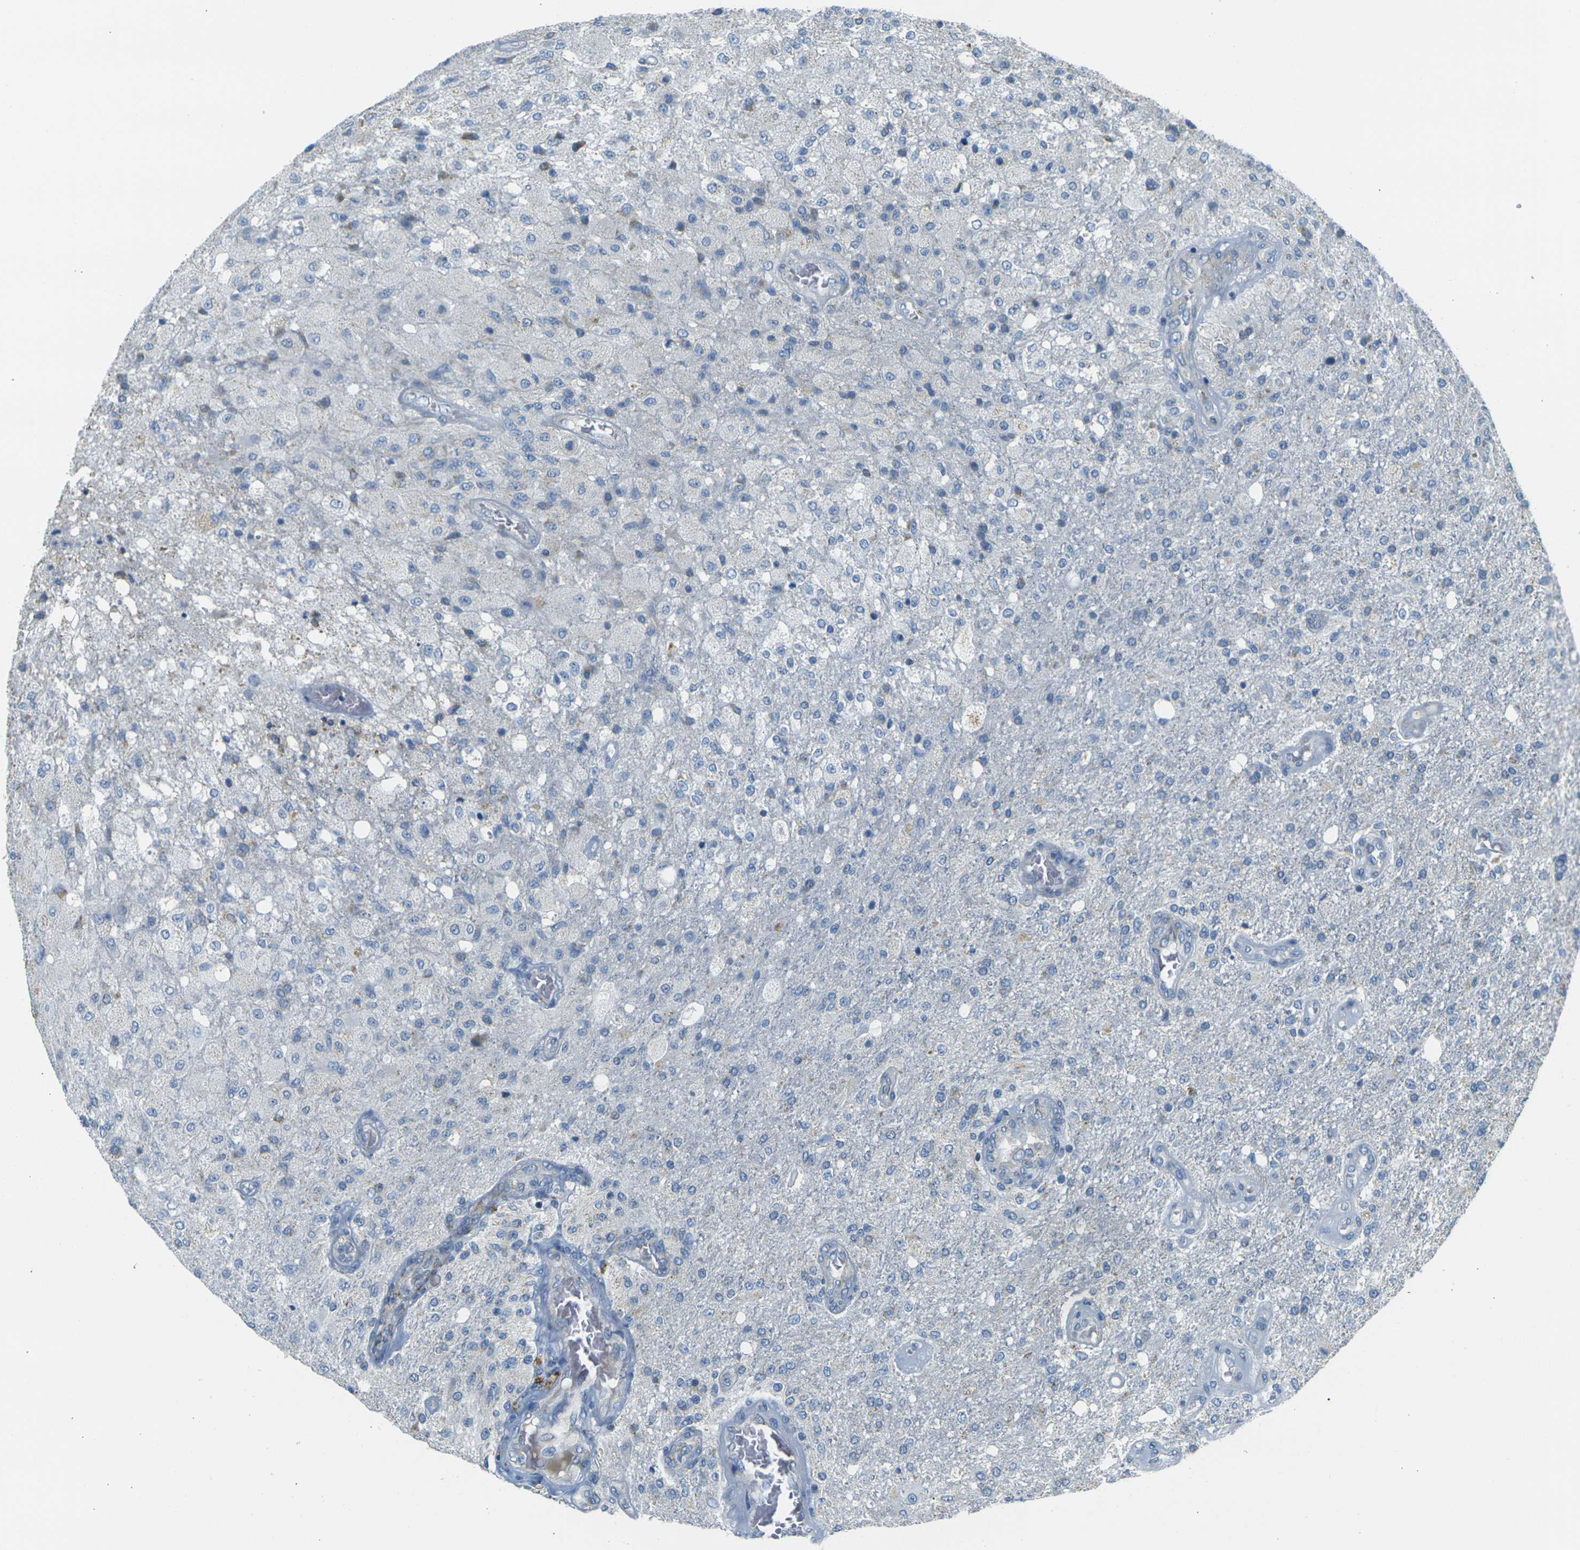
{"staining": {"intensity": "negative", "quantity": "none", "location": "none"}, "tissue": "glioma", "cell_type": "Tumor cells", "image_type": "cancer", "snomed": [{"axis": "morphology", "description": "Normal tissue, NOS"}, {"axis": "morphology", "description": "Glioma, malignant, High grade"}, {"axis": "topography", "description": "Cerebral cortex"}], "caption": "Immunohistochemistry histopathology image of neoplastic tissue: human high-grade glioma (malignant) stained with DAB shows no significant protein expression in tumor cells.", "gene": "PARD6B", "patient": {"sex": "male", "age": 77}}